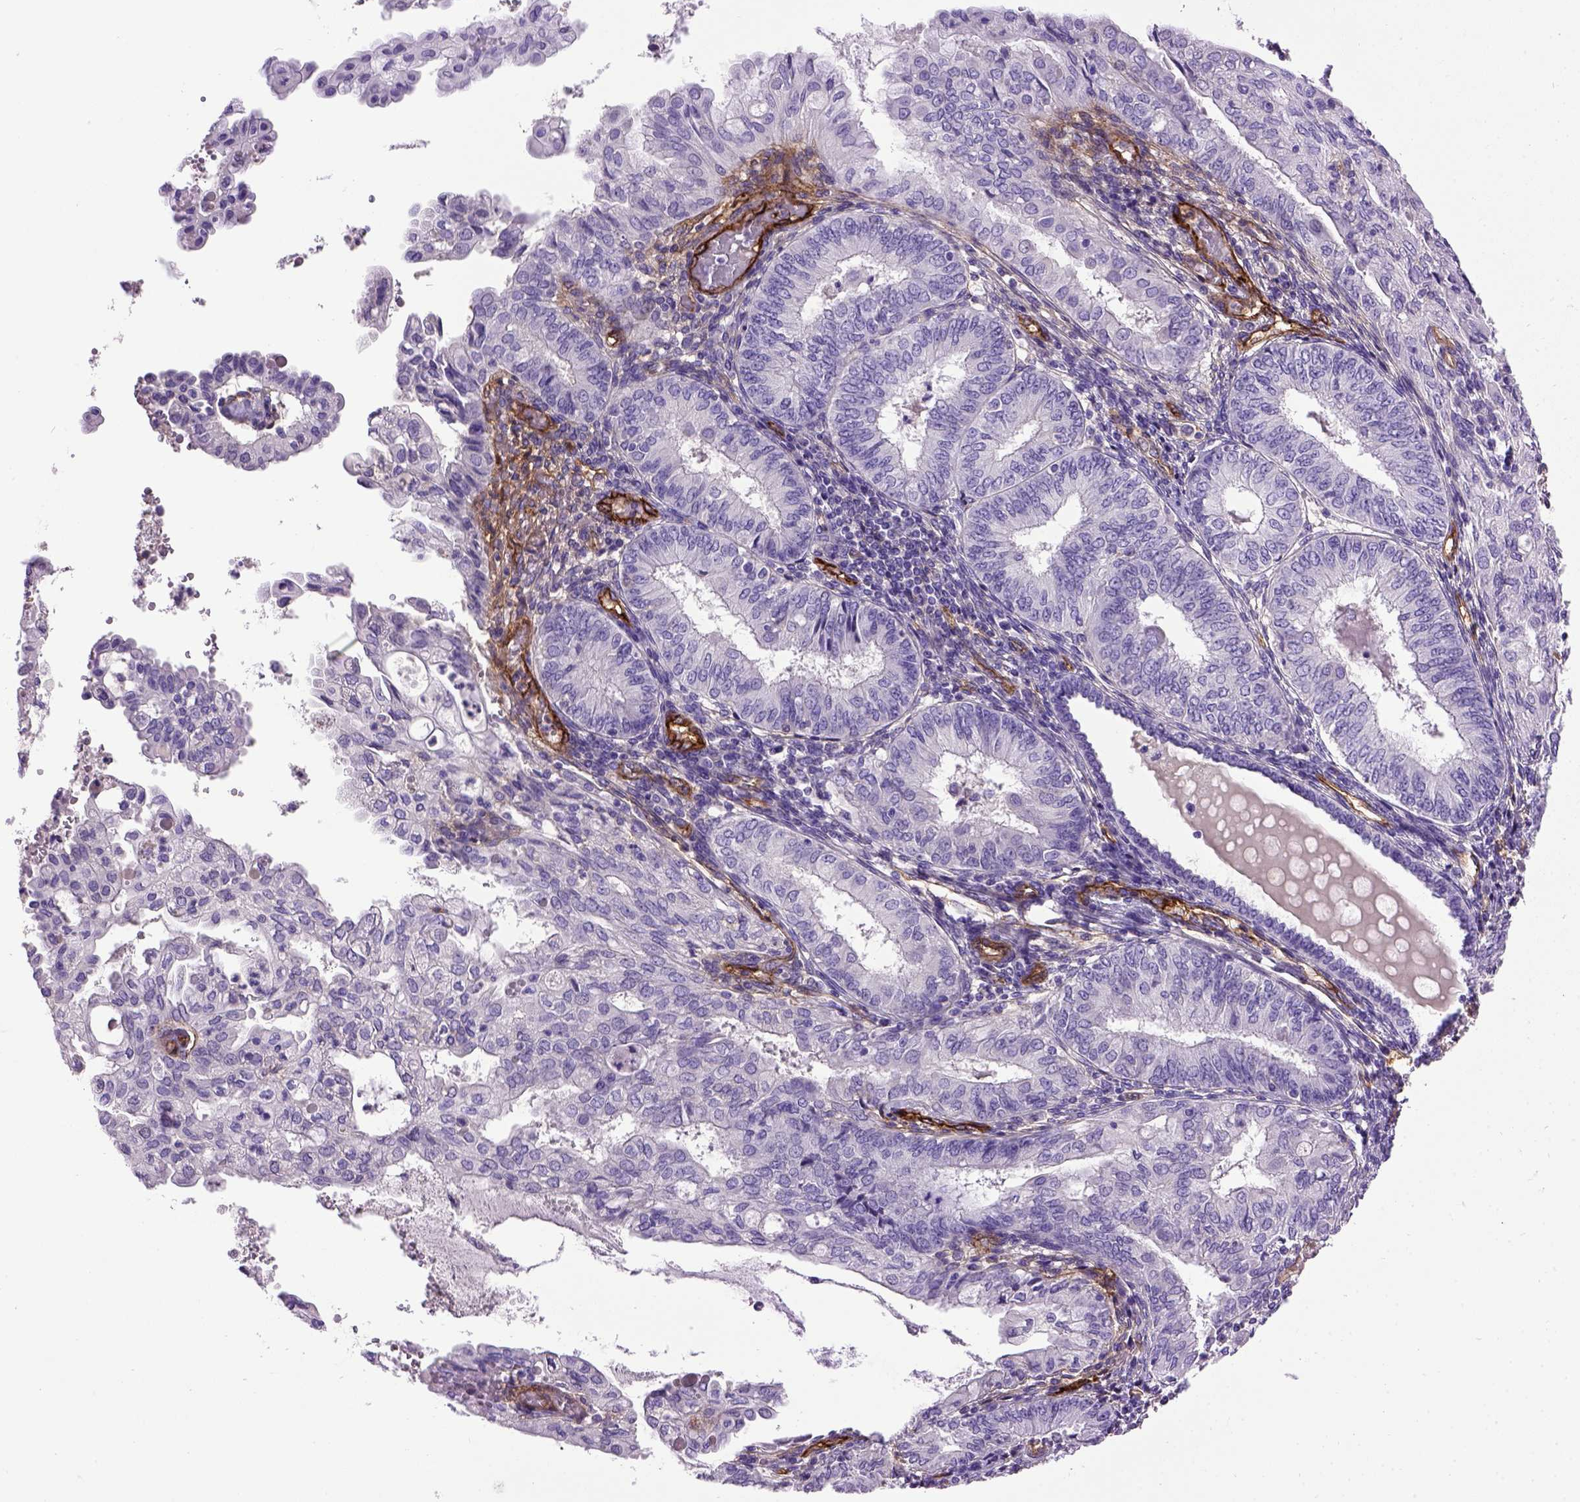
{"staining": {"intensity": "negative", "quantity": "none", "location": "none"}, "tissue": "endometrial cancer", "cell_type": "Tumor cells", "image_type": "cancer", "snomed": [{"axis": "morphology", "description": "Adenocarcinoma, NOS"}, {"axis": "topography", "description": "Endometrium"}], "caption": "The image demonstrates no significant positivity in tumor cells of endometrial adenocarcinoma.", "gene": "ENG", "patient": {"sex": "female", "age": 68}}